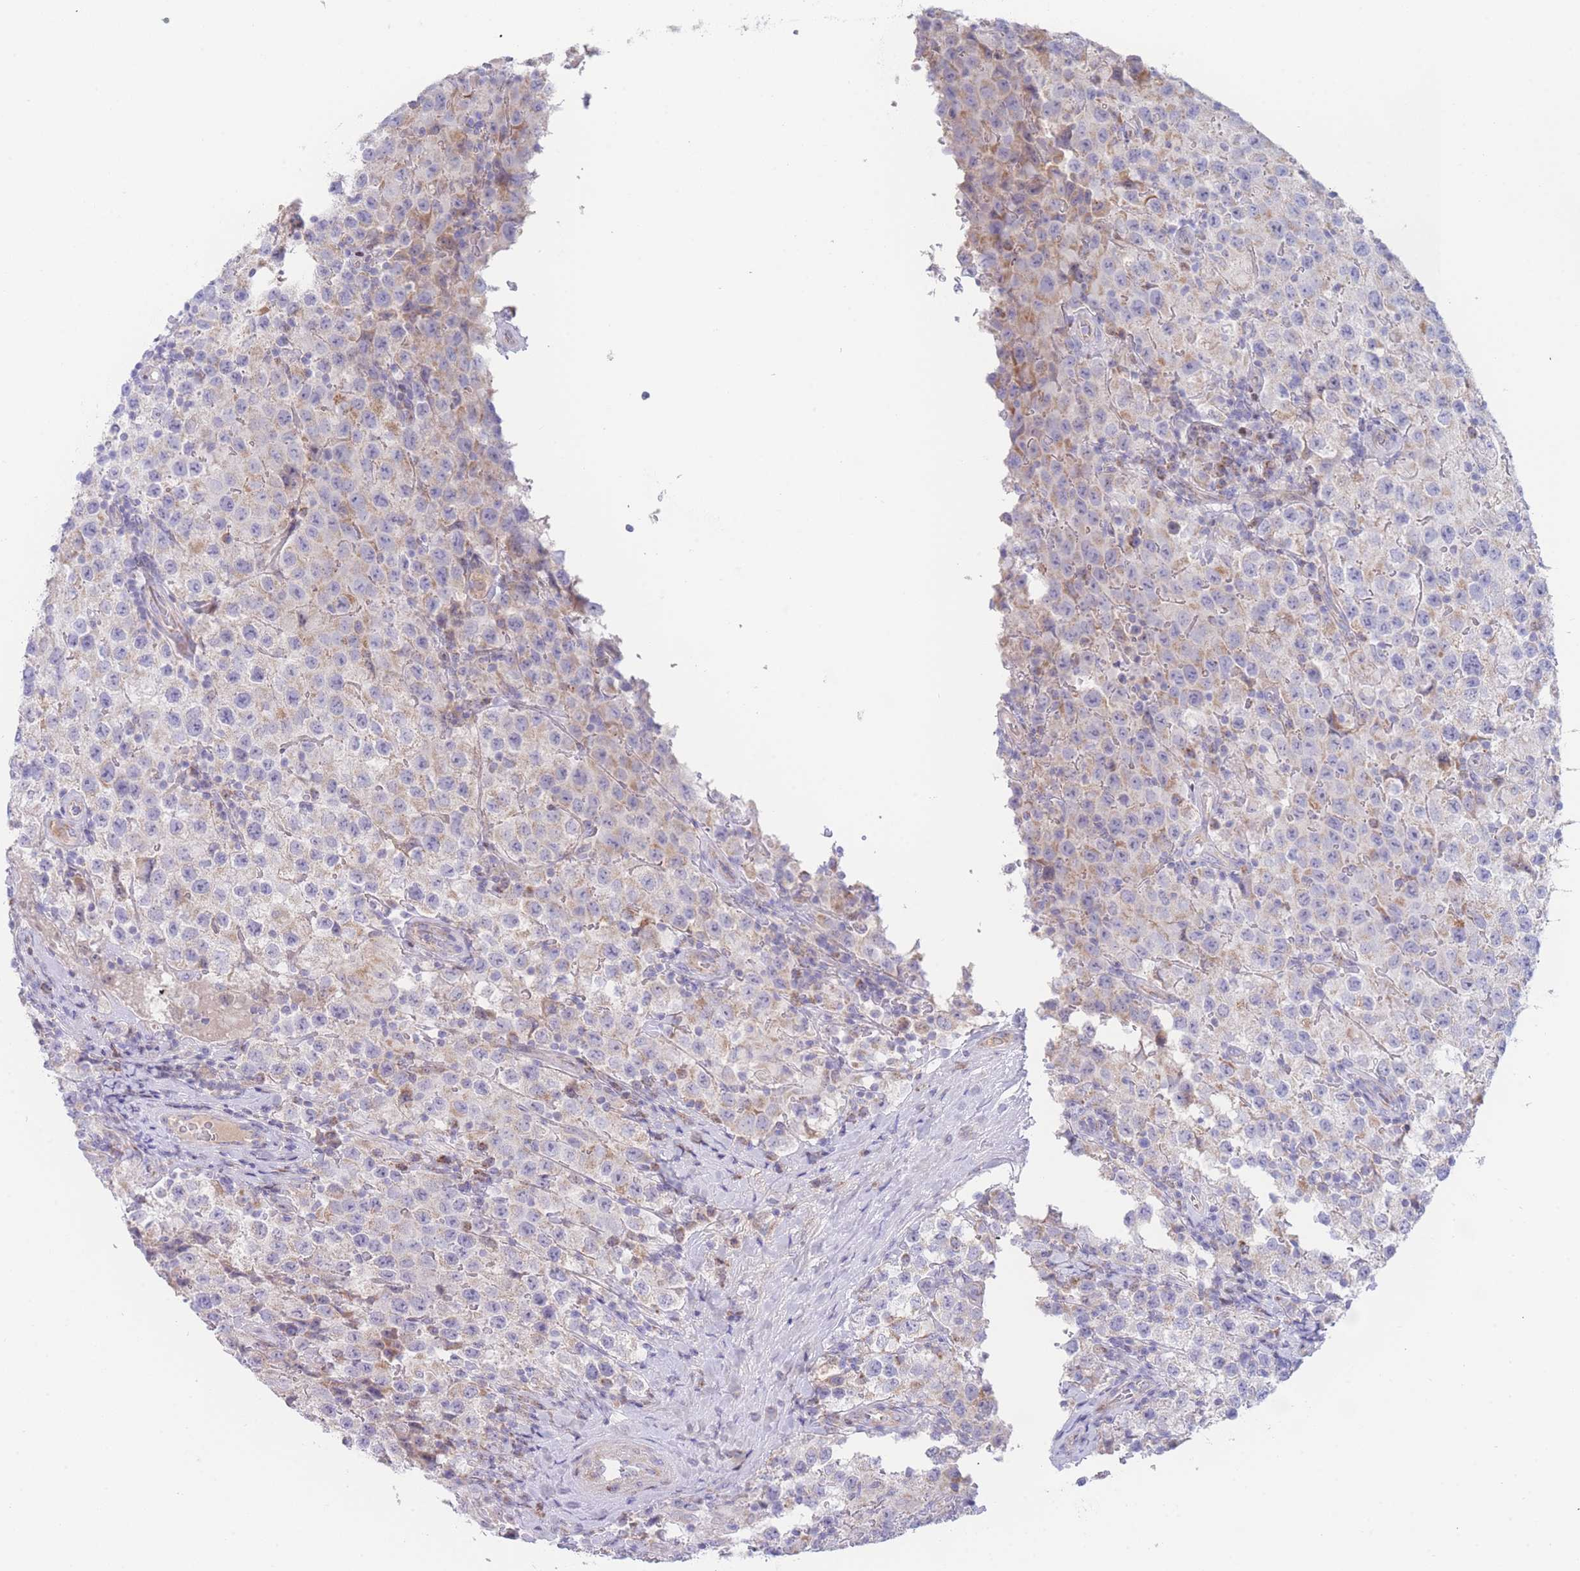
{"staining": {"intensity": "negative", "quantity": "none", "location": "none"}, "tissue": "testis cancer", "cell_type": "Tumor cells", "image_type": "cancer", "snomed": [{"axis": "morphology", "description": "Seminoma, NOS"}, {"axis": "morphology", "description": "Carcinoma, Embryonal, NOS"}, {"axis": "topography", "description": "Testis"}], "caption": "Testis embryonal carcinoma was stained to show a protein in brown. There is no significant staining in tumor cells. (Stains: DAB (3,3'-diaminobenzidine) immunohistochemistry with hematoxylin counter stain, Microscopy: brightfield microscopy at high magnification).", "gene": "GPAM", "patient": {"sex": "male", "age": 41}}